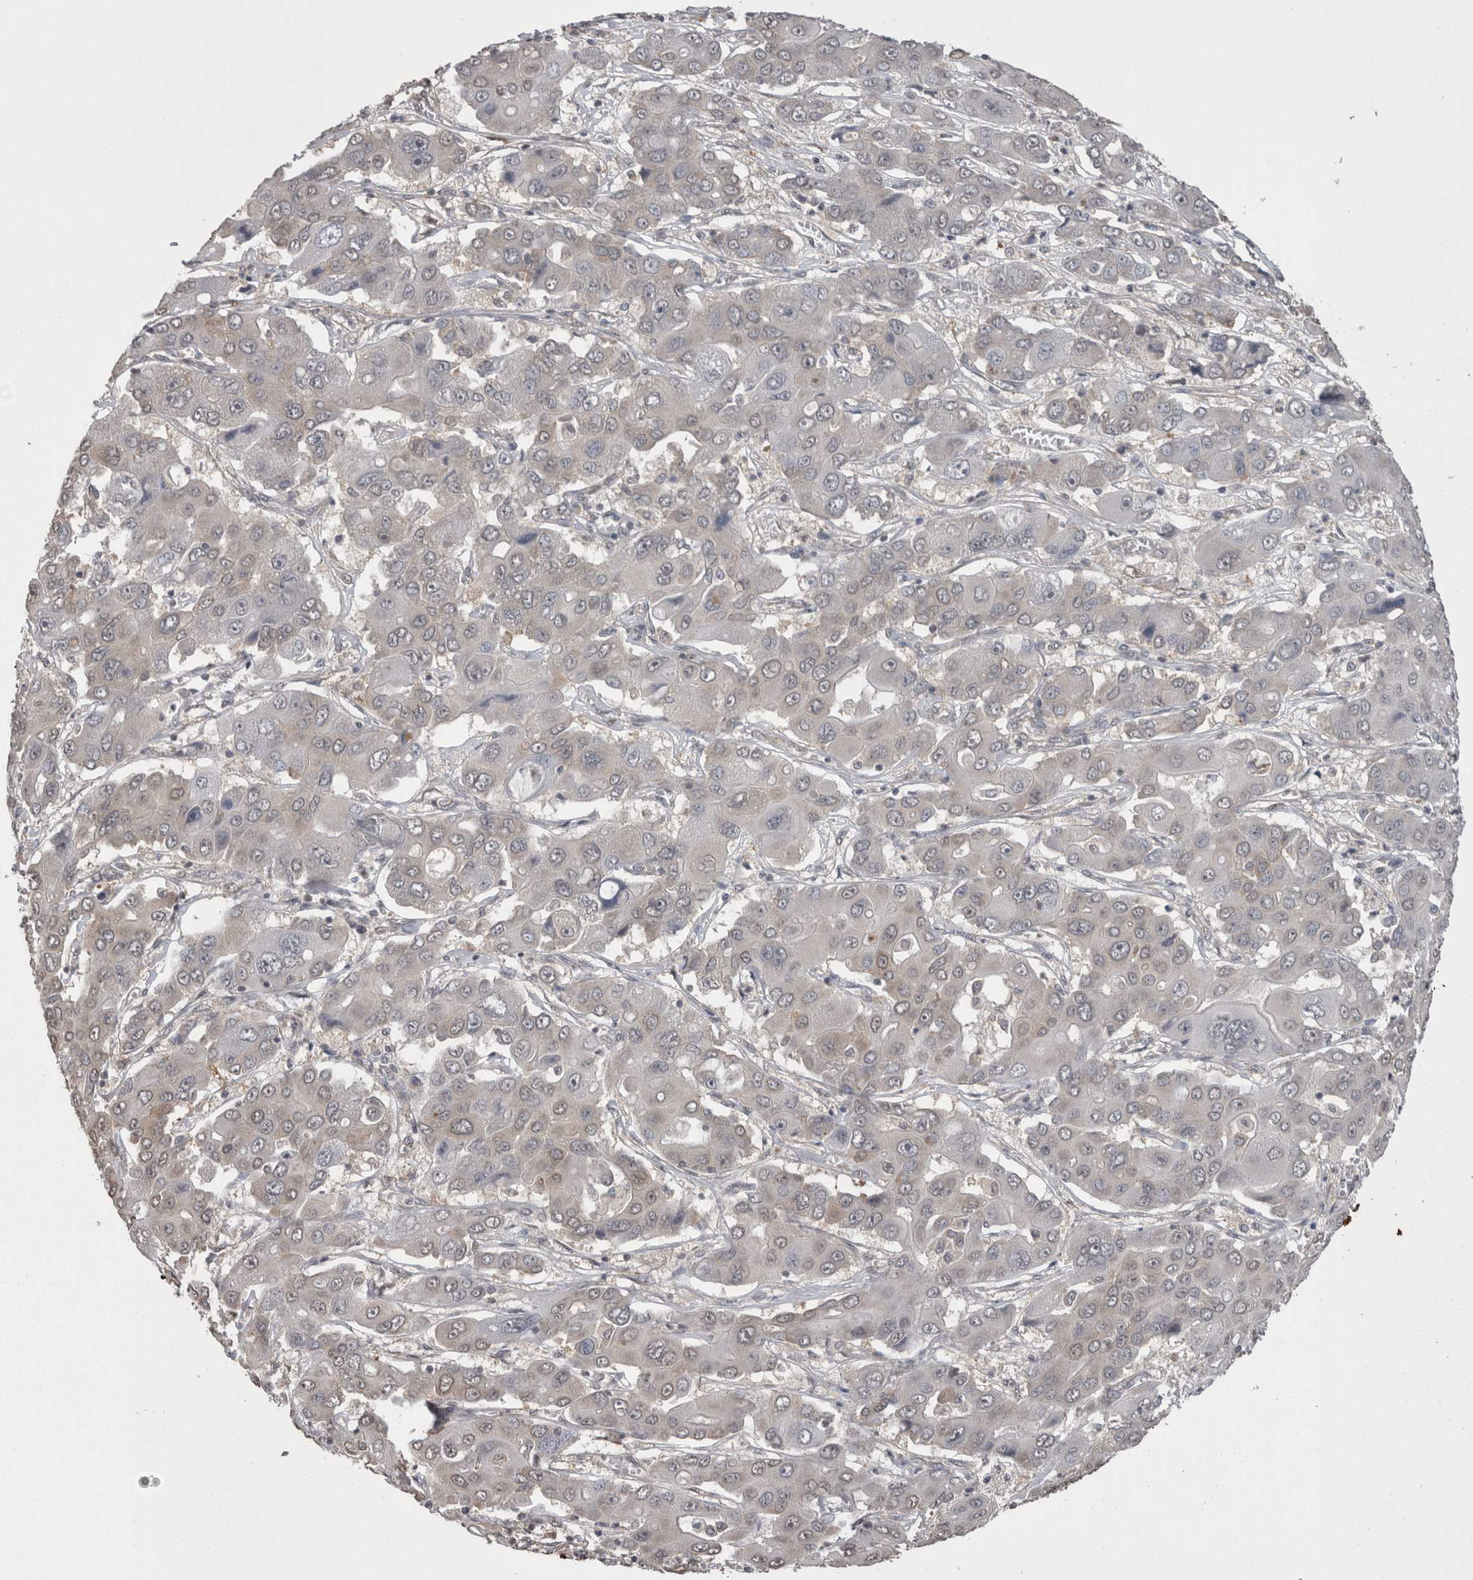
{"staining": {"intensity": "negative", "quantity": "none", "location": "none"}, "tissue": "liver cancer", "cell_type": "Tumor cells", "image_type": "cancer", "snomed": [{"axis": "morphology", "description": "Cholangiocarcinoma"}, {"axis": "topography", "description": "Liver"}], "caption": "This is an immunohistochemistry (IHC) photomicrograph of liver cancer. There is no positivity in tumor cells.", "gene": "DDX6", "patient": {"sex": "male", "age": 67}}